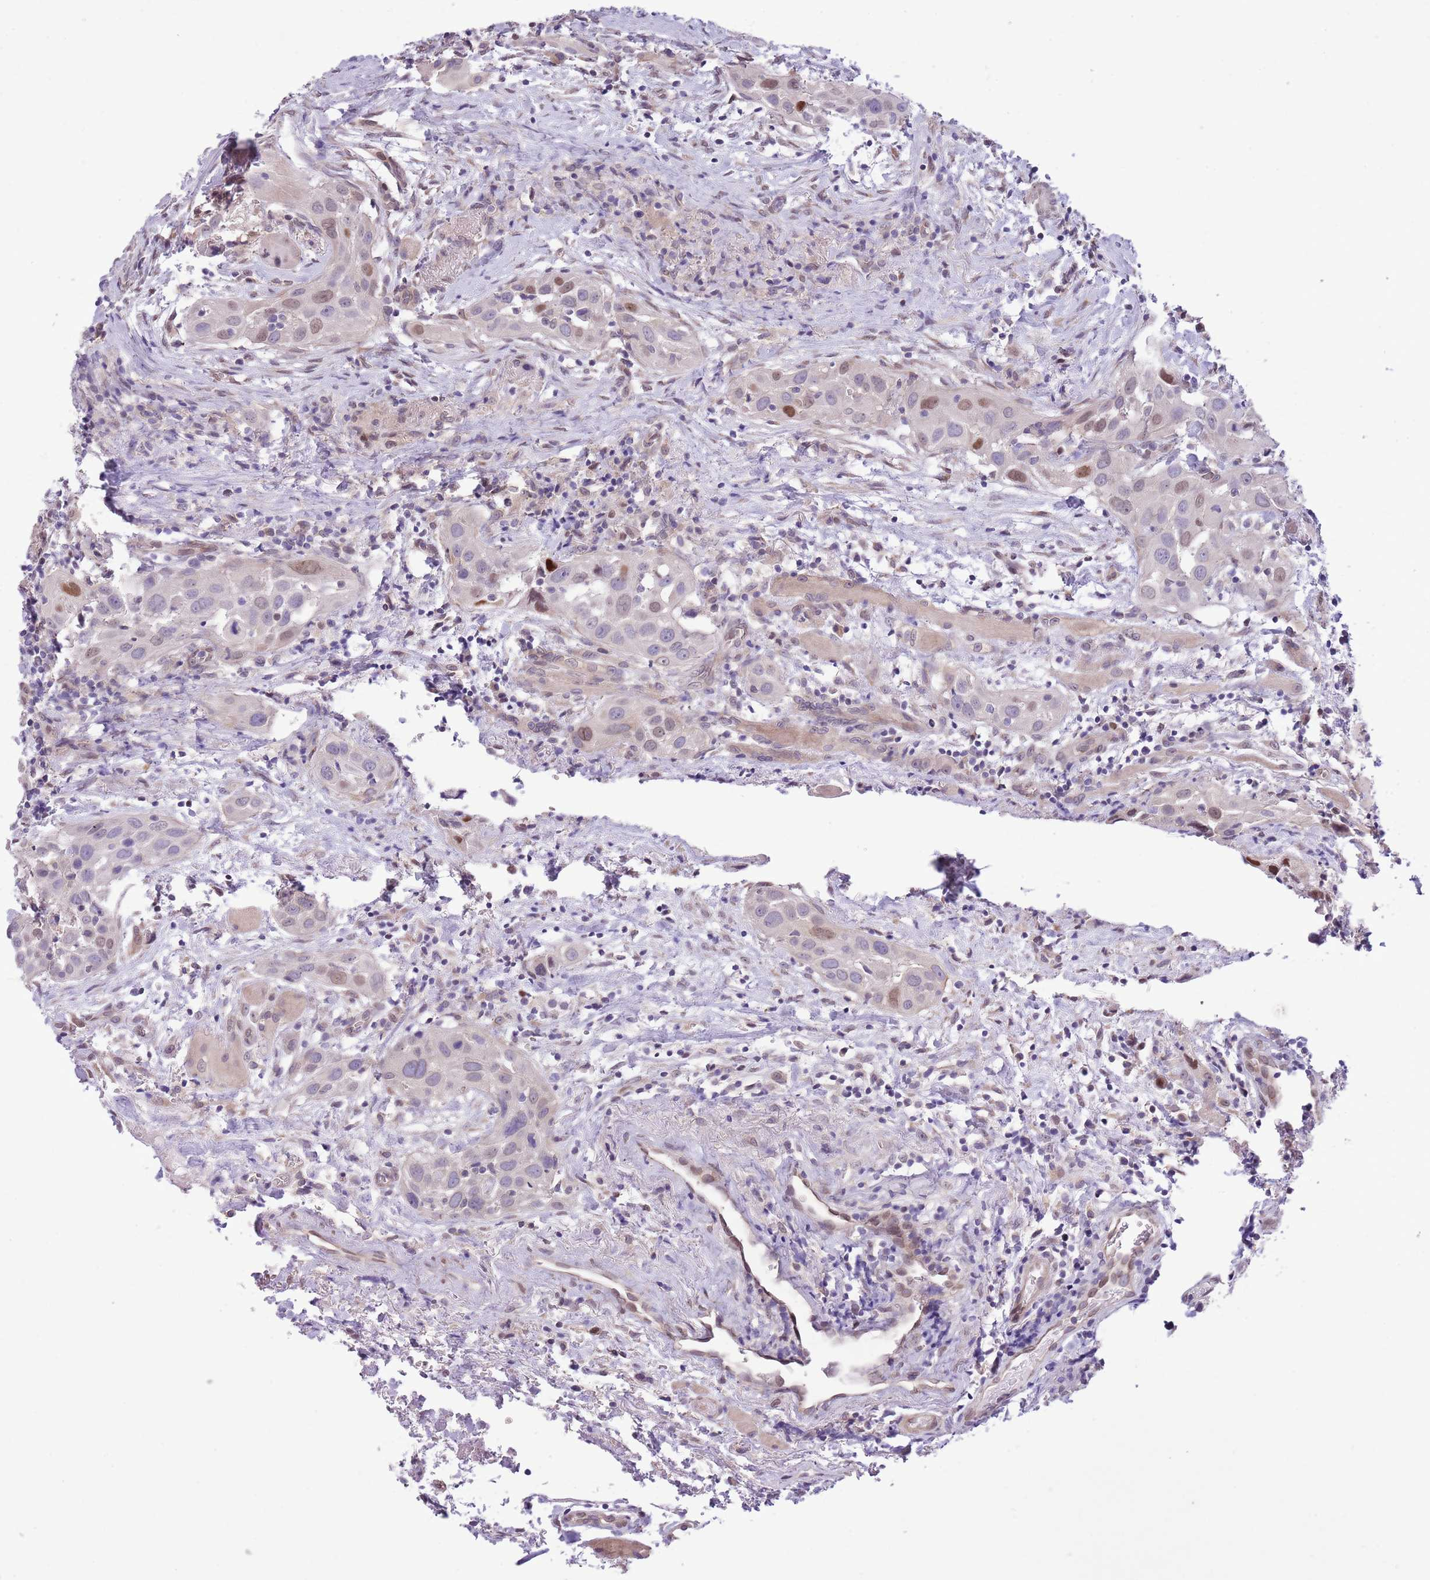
{"staining": {"intensity": "moderate", "quantity": "<25%", "location": "nuclear"}, "tissue": "head and neck cancer", "cell_type": "Tumor cells", "image_type": "cancer", "snomed": [{"axis": "morphology", "description": "Squamous cell carcinoma, NOS"}, {"axis": "topography", "description": "Oral tissue"}, {"axis": "topography", "description": "Head-Neck"}], "caption": "Head and neck cancer tissue reveals moderate nuclear staining in about <25% of tumor cells, visualized by immunohistochemistry.", "gene": "CCND2", "patient": {"sex": "female", "age": 50}}